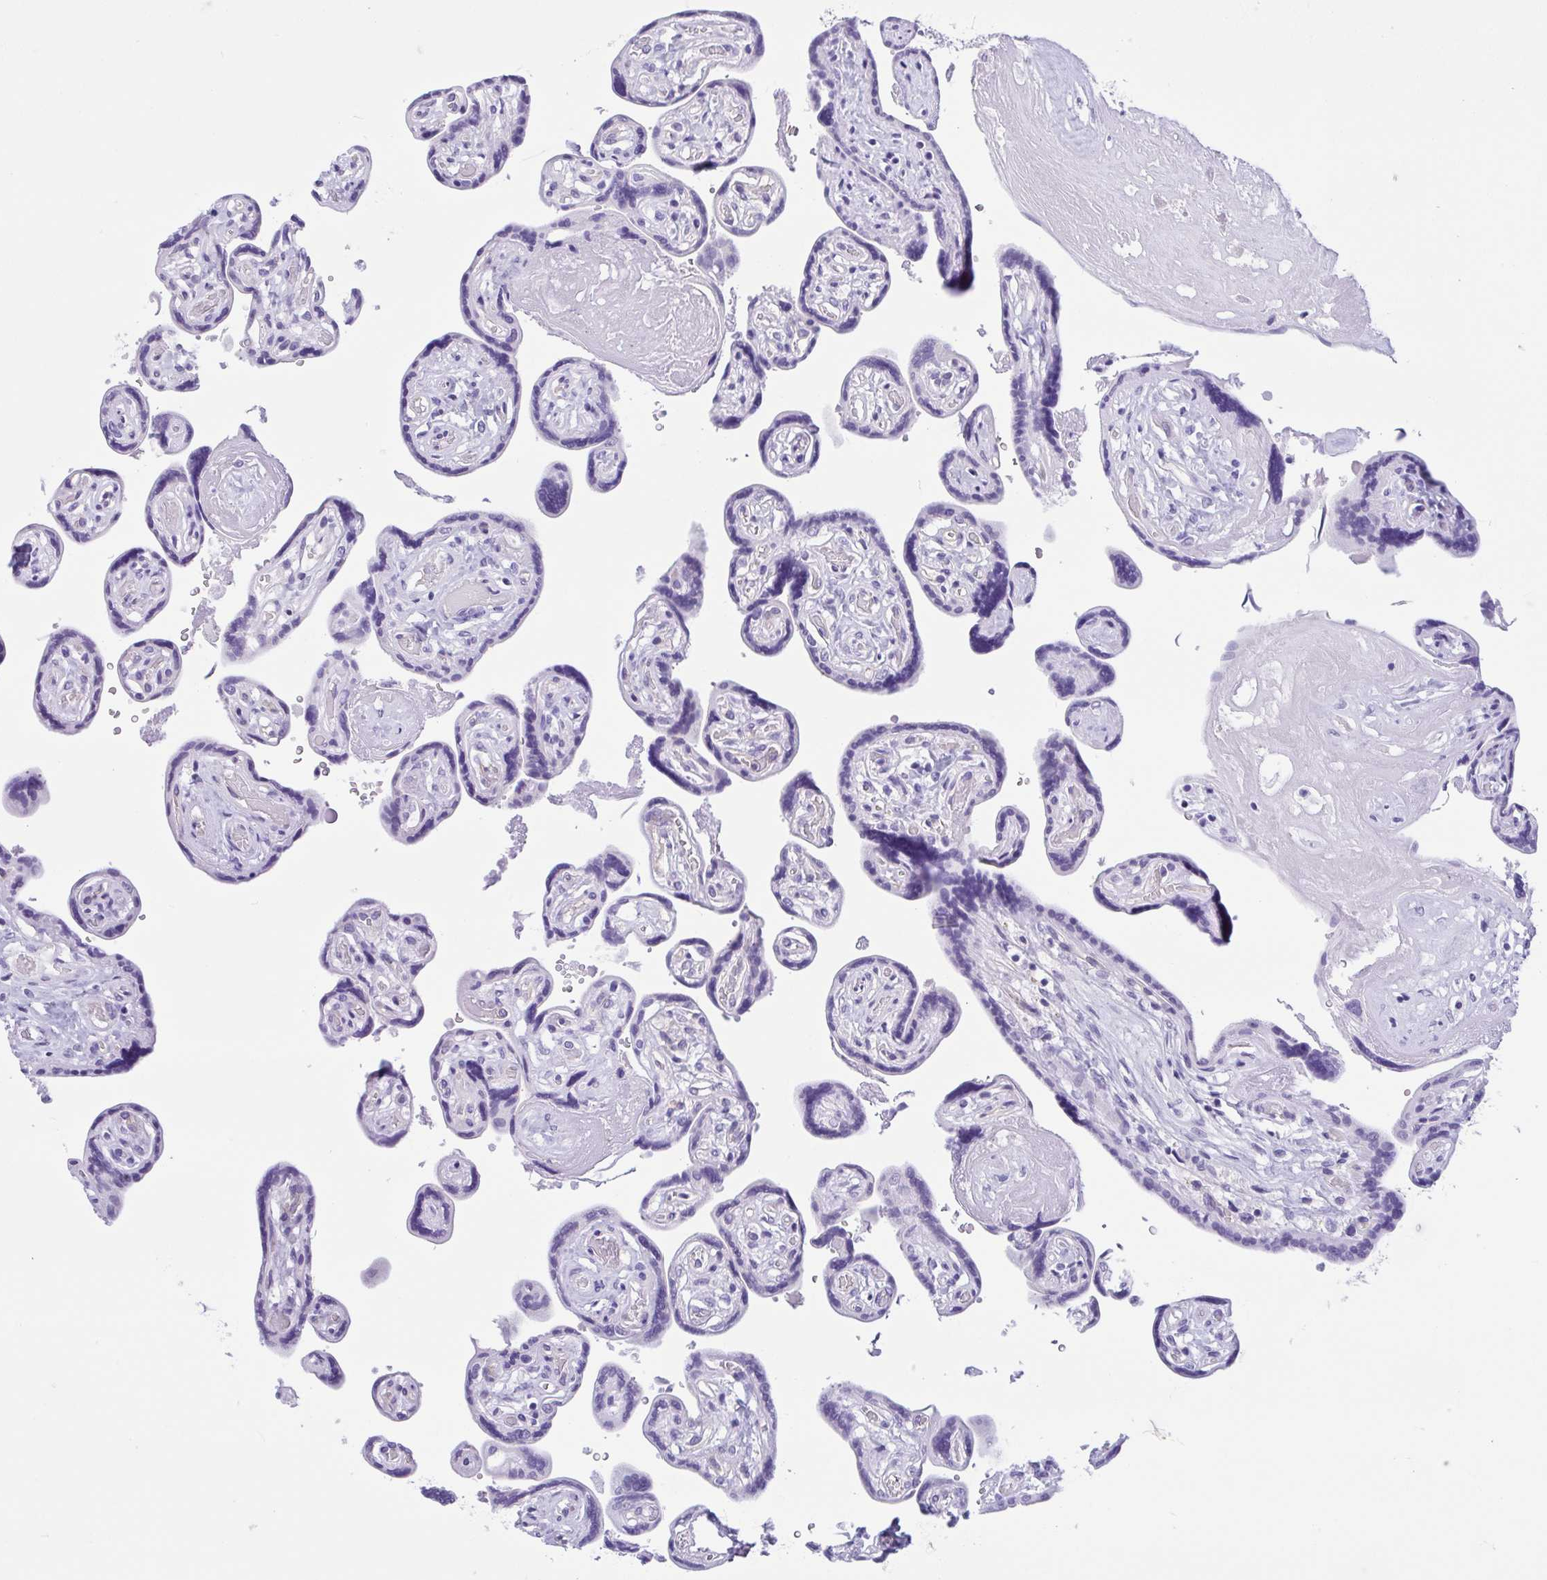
{"staining": {"intensity": "negative", "quantity": "none", "location": "none"}, "tissue": "placenta", "cell_type": "Trophoblastic cells", "image_type": "normal", "snomed": [{"axis": "morphology", "description": "Normal tissue, NOS"}, {"axis": "topography", "description": "Placenta"}], "caption": "Unremarkable placenta was stained to show a protein in brown. There is no significant expression in trophoblastic cells.", "gene": "ZNF319", "patient": {"sex": "female", "age": 32}}